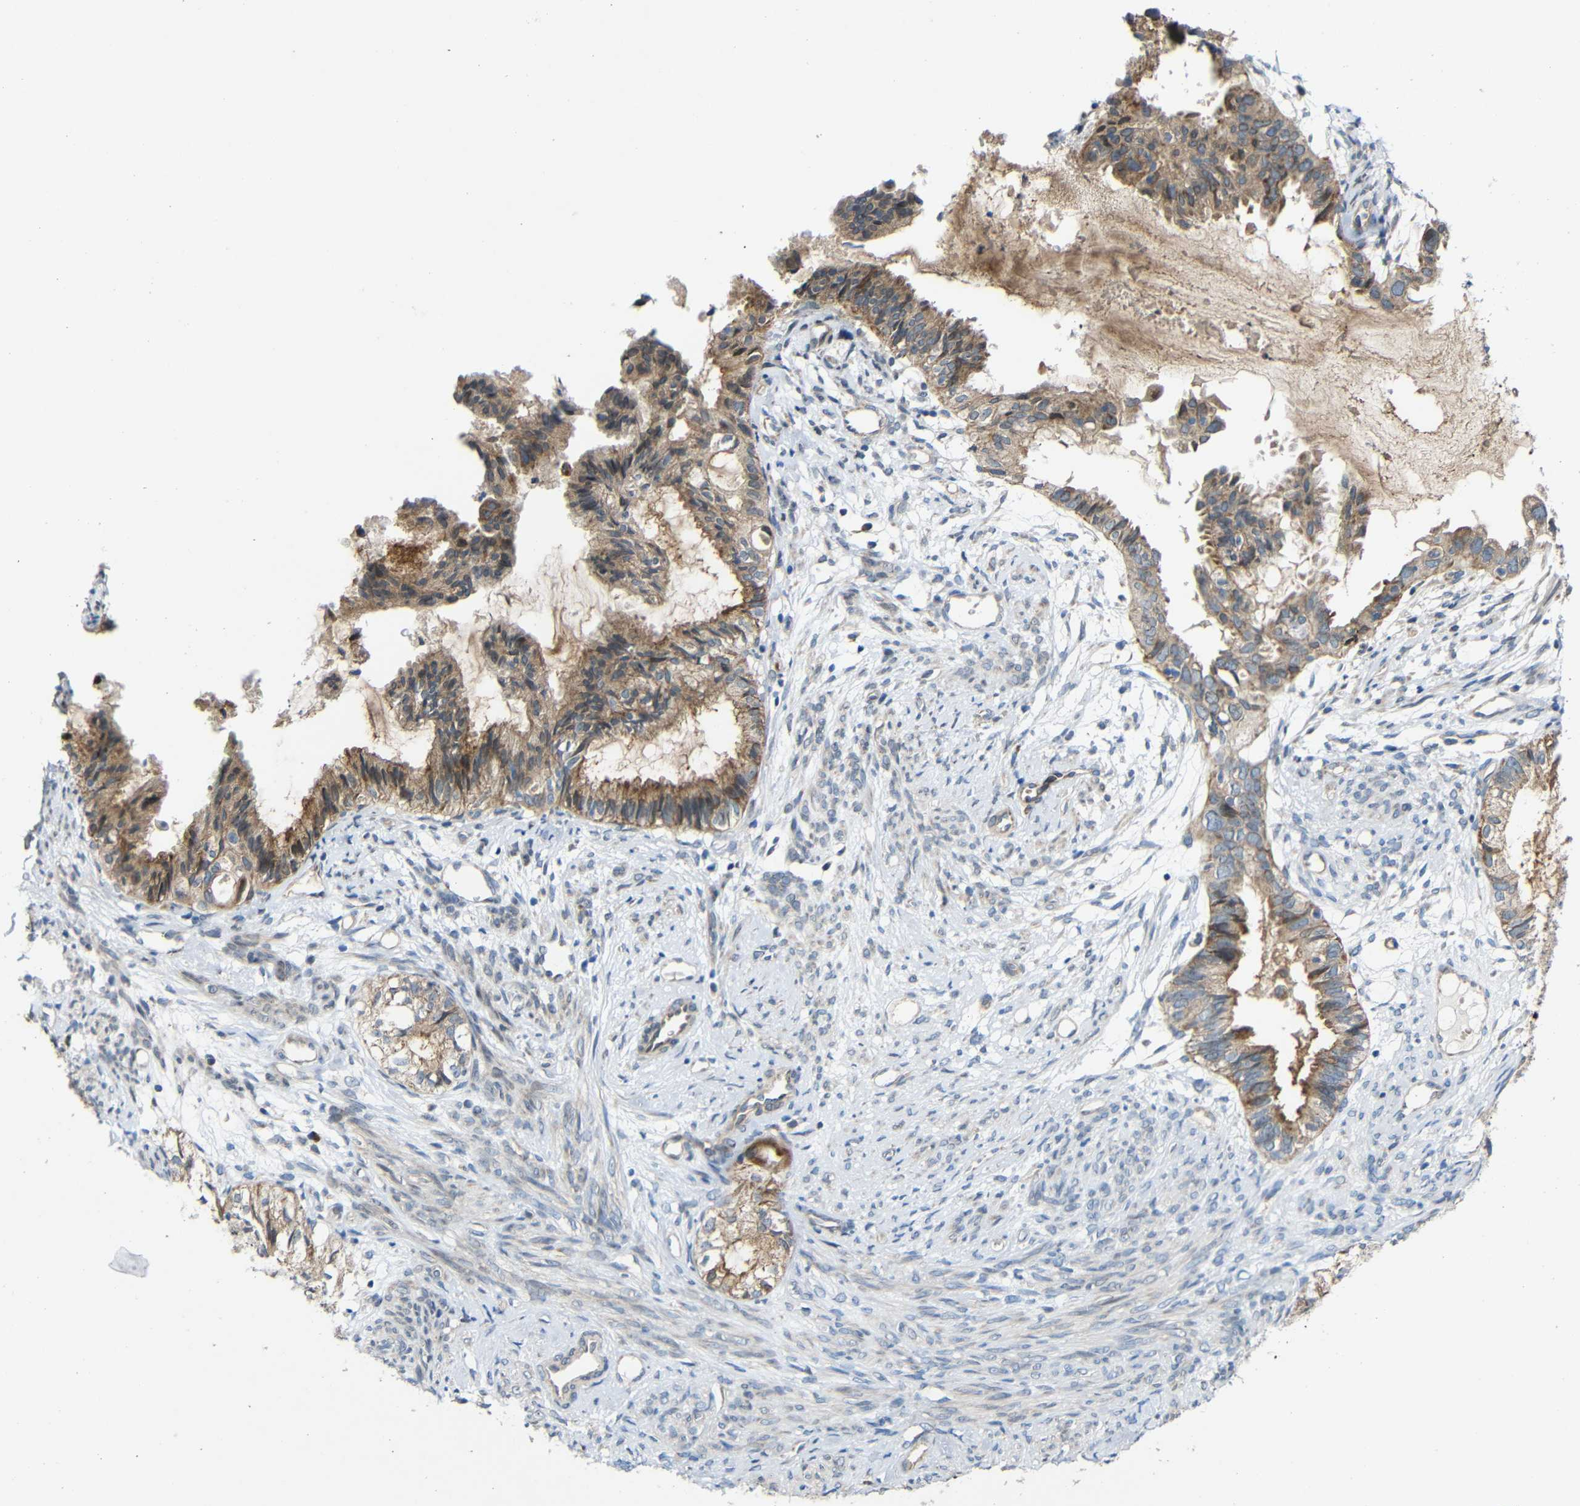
{"staining": {"intensity": "moderate", "quantity": "25%-75%", "location": "cytoplasmic/membranous"}, "tissue": "cervical cancer", "cell_type": "Tumor cells", "image_type": "cancer", "snomed": [{"axis": "morphology", "description": "Normal tissue, NOS"}, {"axis": "morphology", "description": "Adenocarcinoma, NOS"}, {"axis": "topography", "description": "Cervix"}, {"axis": "topography", "description": "Endometrium"}], "caption": "Cervical adenocarcinoma stained with a protein marker reveals moderate staining in tumor cells.", "gene": "TMEM25", "patient": {"sex": "female", "age": 86}}